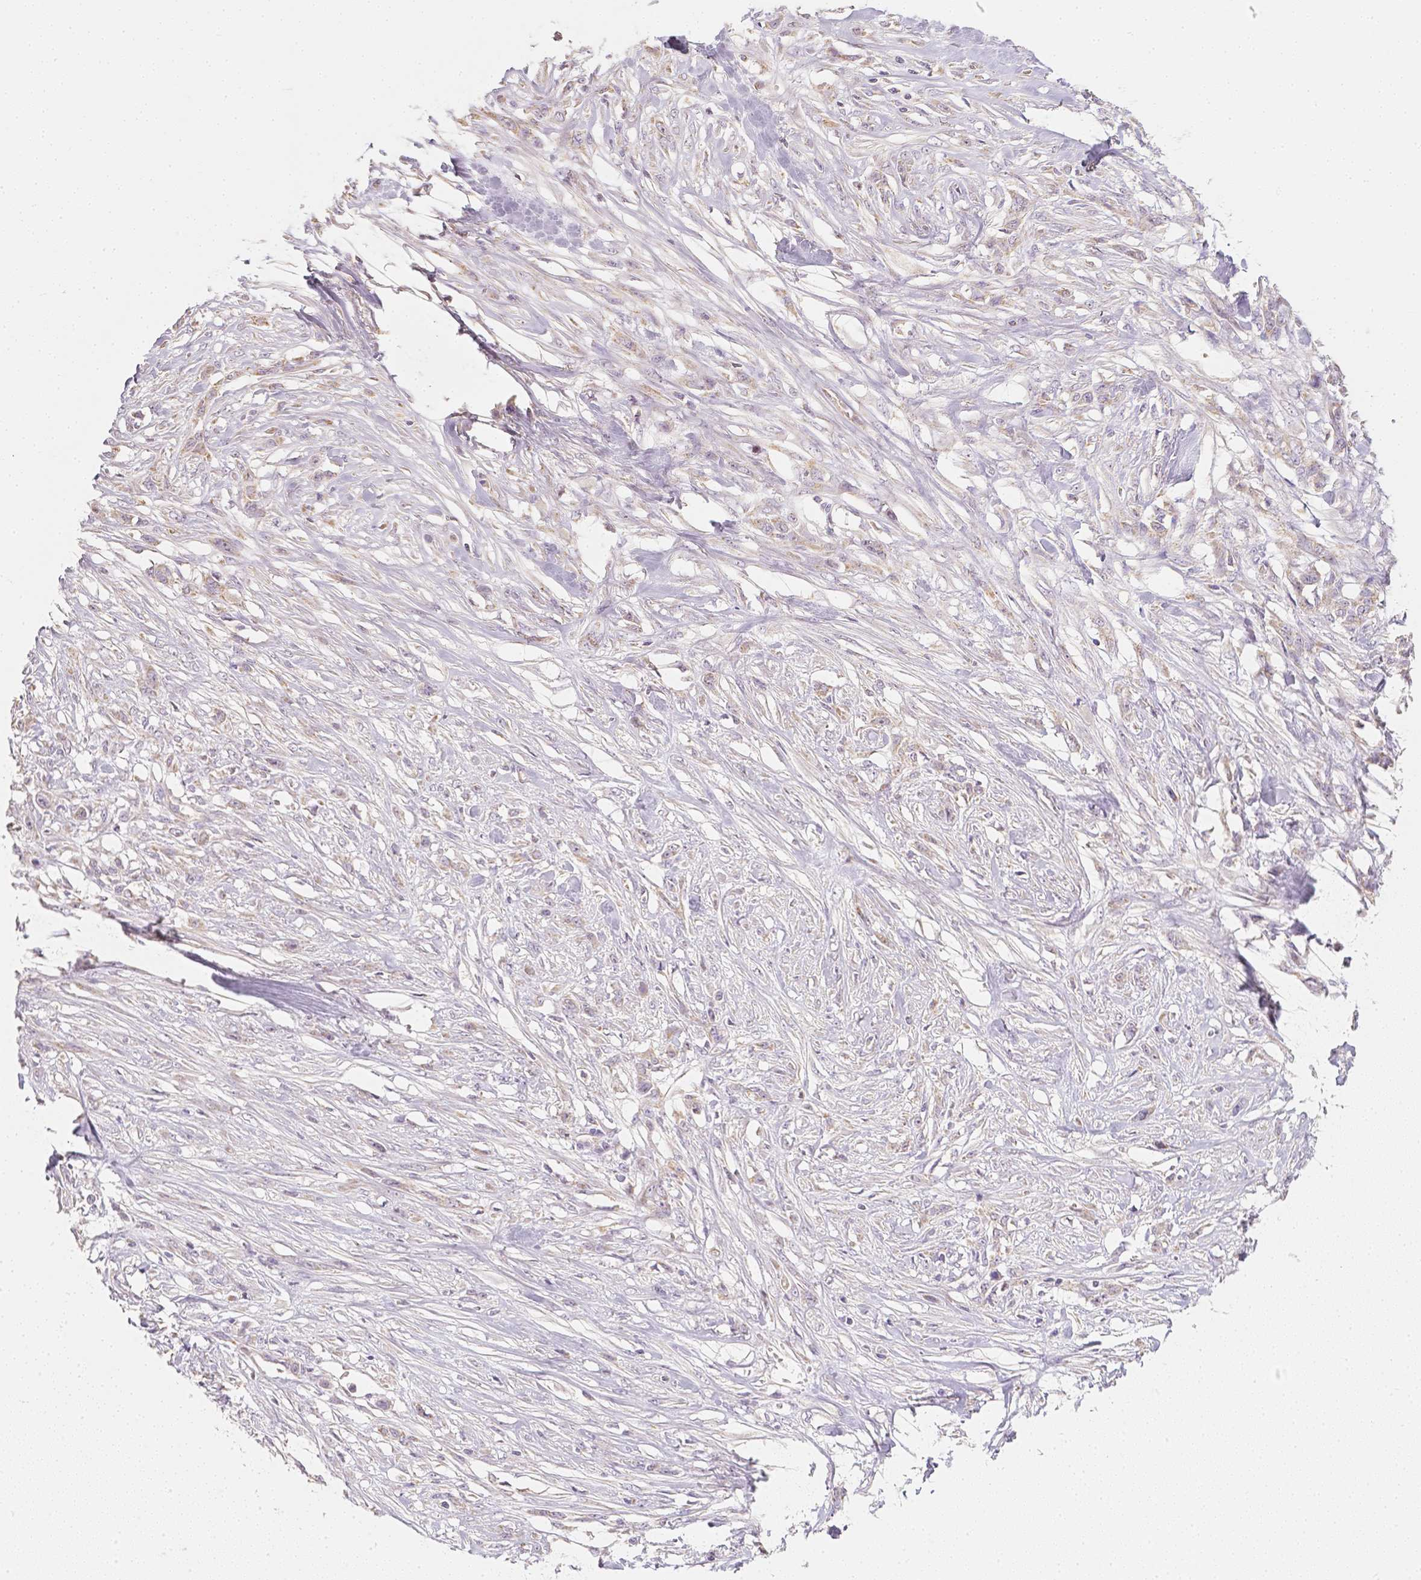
{"staining": {"intensity": "weak", "quantity": ">75%", "location": "cytoplasmic/membranous"}, "tissue": "skin cancer", "cell_type": "Tumor cells", "image_type": "cancer", "snomed": [{"axis": "morphology", "description": "Squamous cell carcinoma, NOS"}, {"axis": "topography", "description": "Skin"}], "caption": "A high-resolution photomicrograph shows IHC staining of skin squamous cell carcinoma, which displays weak cytoplasmic/membranous positivity in approximately >75% of tumor cells. (IHC, brightfield microscopy, high magnification).", "gene": "NVL", "patient": {"sex": "female", "age": 59}}